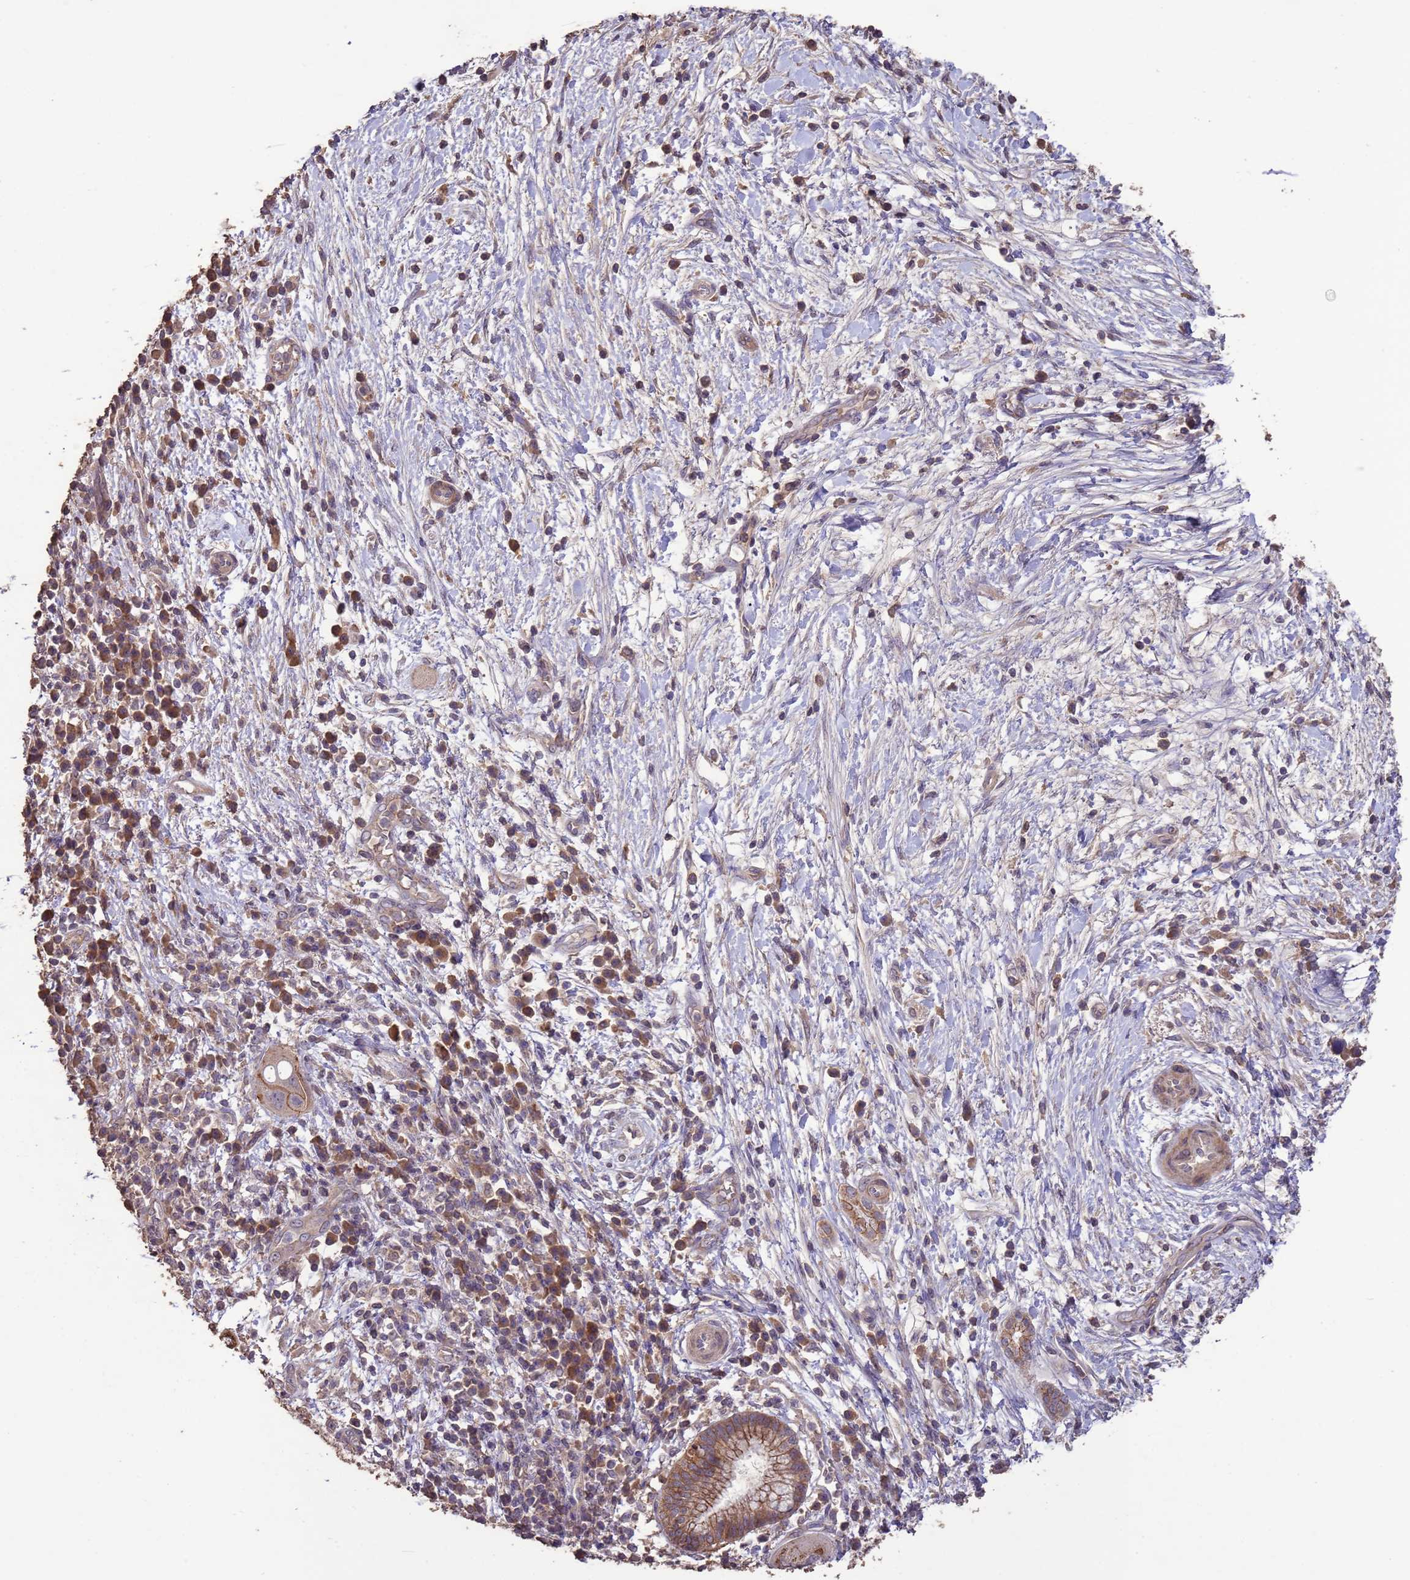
{"staining": {"intensity": "strong", "quantity": ">75%", "location": "cytoplasmic/membranous"}, "tissue": "pancreatic cancer", "cell_type": "Tumor cells", "image_type": "cancer", "snomed": [{"axis": "morphology", "description": "Adenocarcinoma, NOS"}, {"axis": "topography", "description": "Pancreas"}], "caption": "This is a histology image of immunohistochemistry staining of adenocarcinoma (pancreatic), which shows strong expression in the cytoplasmic/membranous of tumor cells.", "gene": "SLC9B2", "patient": {"sex": "male", "age": 68}}